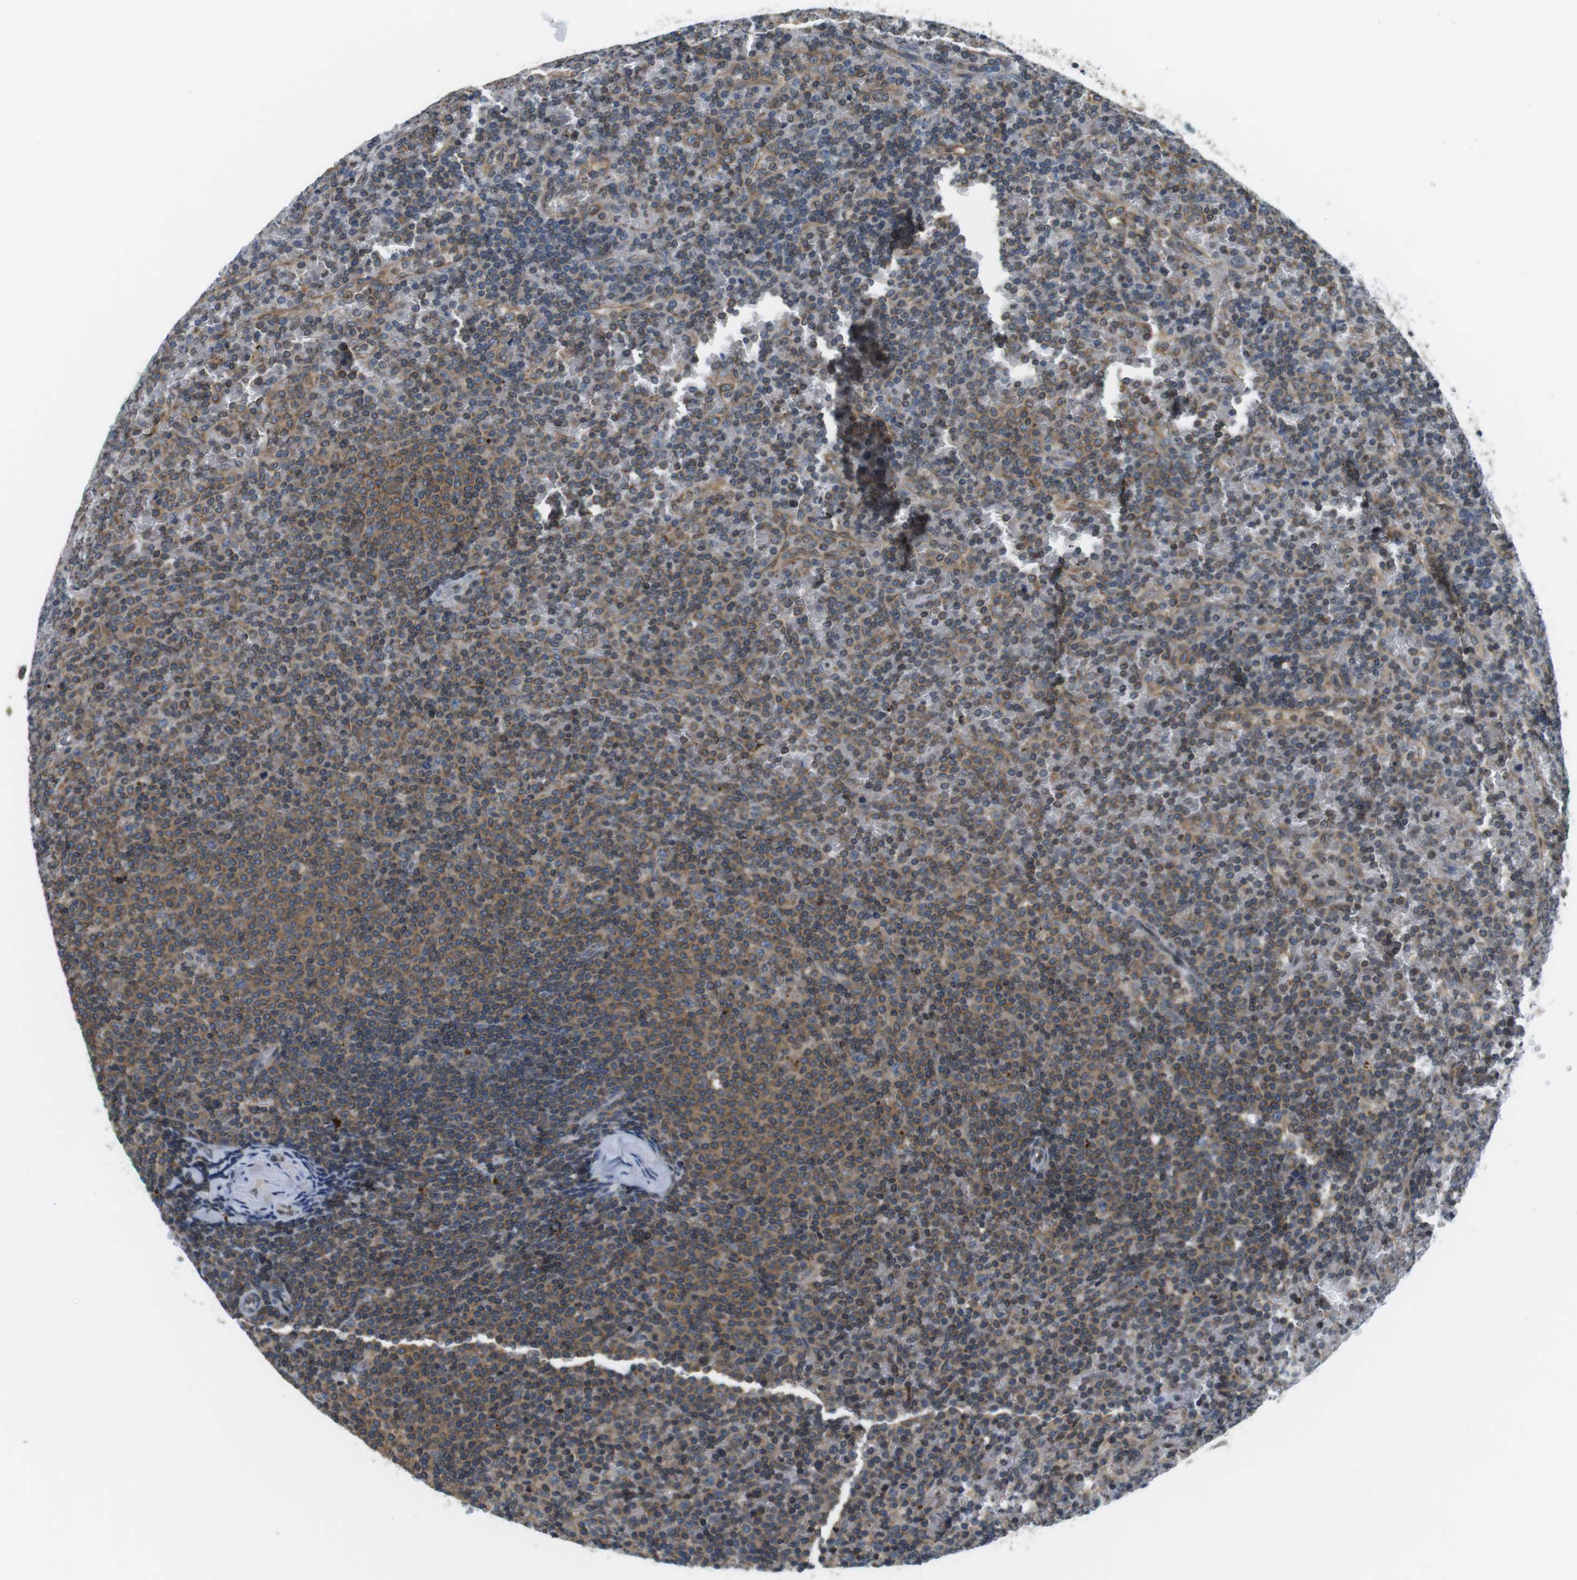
{"staining": {"intensity": "moderate", "quantity": "25%-75%", "location": "cytoplasmic/membranous"}, "tissue": "lymphoma", "cell_type": "Tumor cells", "image_type": "cancer", "snomed": [{"axis": "morphology", "description": "Malignant lymphoma, non-Hodgkin's type, Low grade"}, {"axis": "topography", "description": "Spleen"}], "caption": "The micrograph displays a brown stain indicating the presence of a protein in the cytoplasmic/membranous of tumor cells in malignant lymphoma, non-Hodgkin's type (low-grade). (Stains: DAB in brown, nuclei in blue, Microscopy: brightfield microscopy at high magnification).", "gene": "TMX4", "patient": {"sex": "female", "age": 77}}